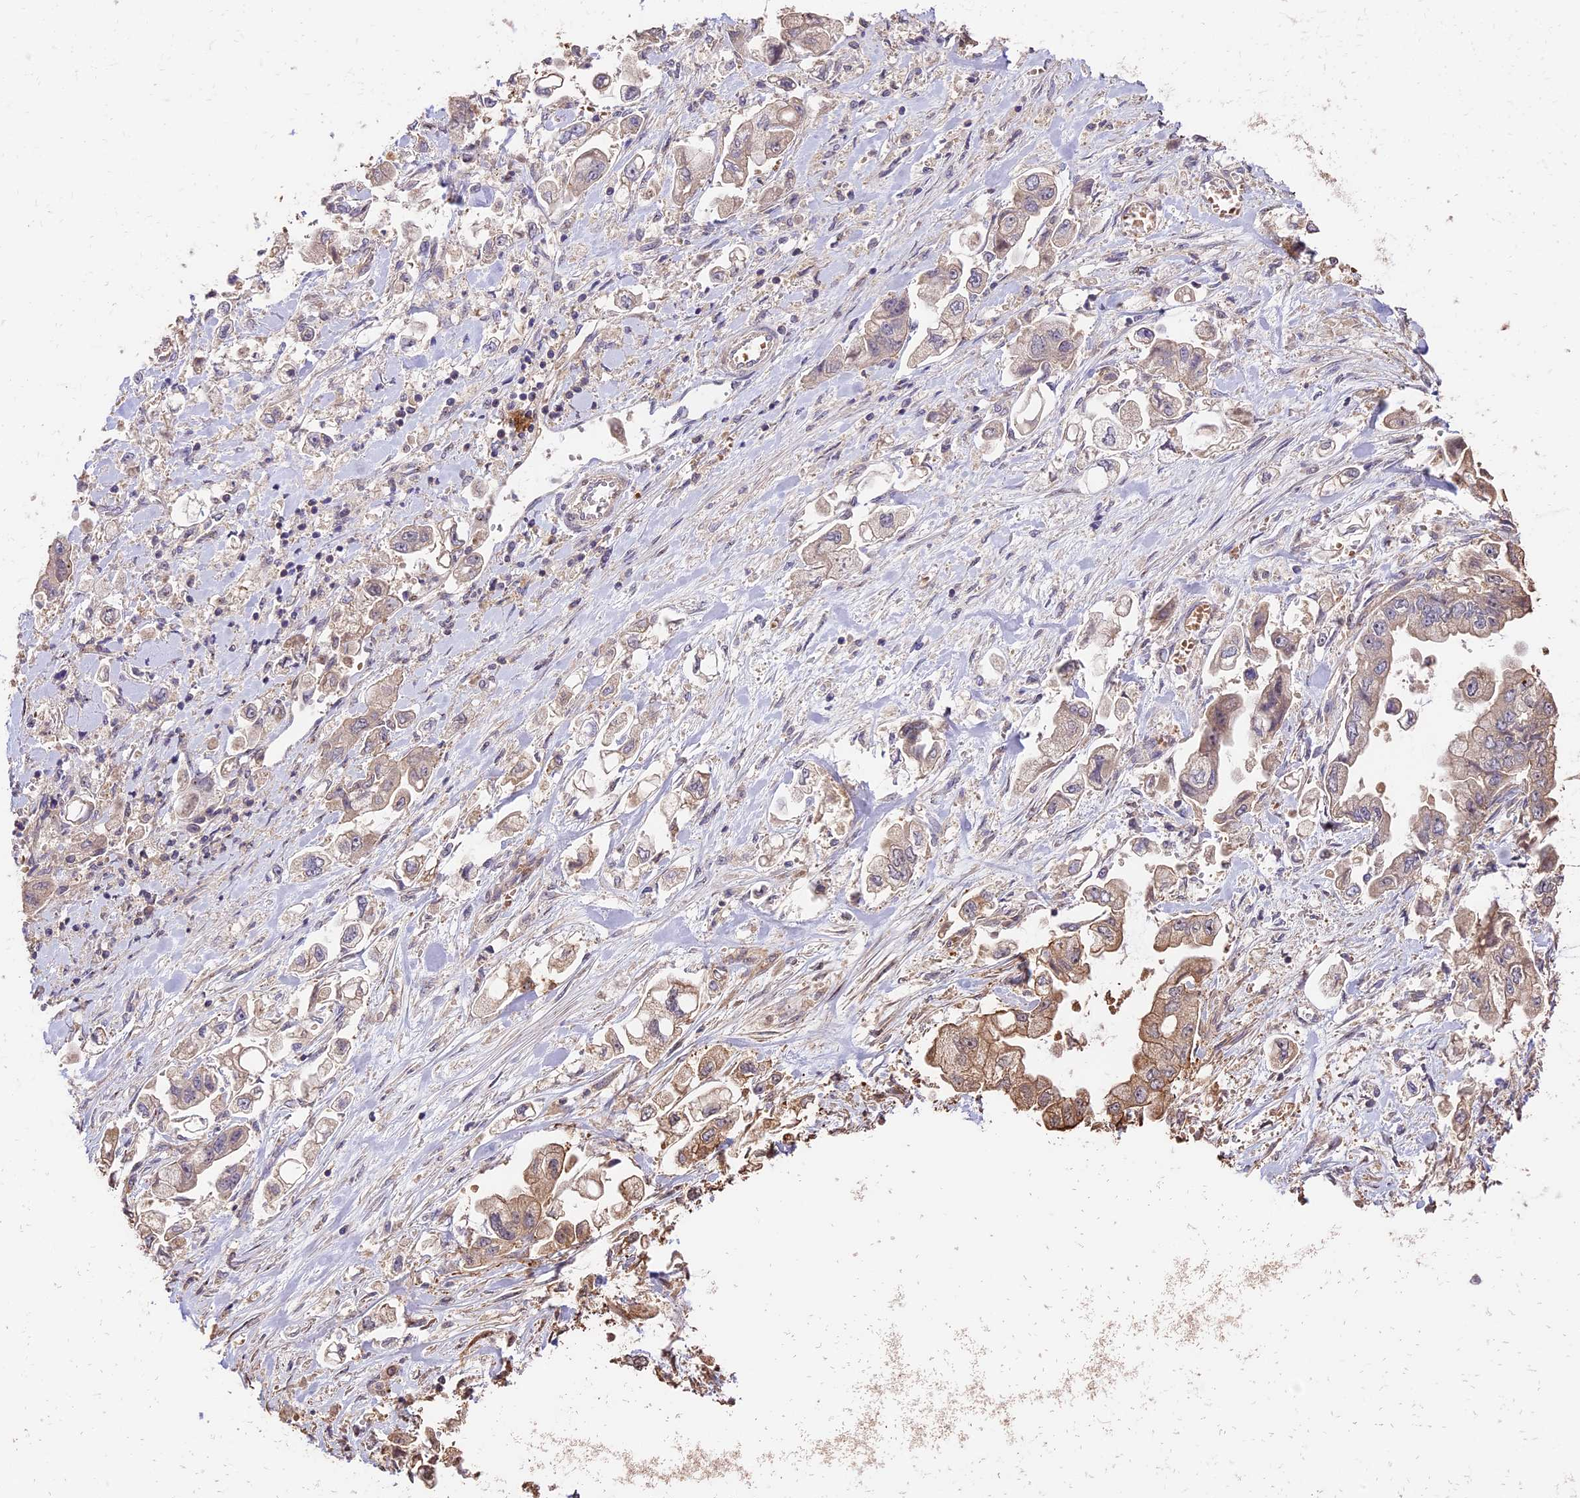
{"staining": {"intensity": "moderate", "quantity": "<25%", "location": "cytoplasmic/membranous"}, "tissue": "stomach cancer", "cell_type": "Tumor cells", "image_type": "cancer", "snomed": [{"axis": "morphology", "description": "Adenocarcinoma, NOS"}, {"axis": "topography", "description": "Stomach"}], "caption": "Stomach cancer (adenocarcinoma) stained with immunohistochemistry shows moderate cytoplasmic/membranous positivity in about <25% of tumor cells. The staining was performed using DAB to visualize the protein expression in brown, while the nuclei were stained in blue with hematoxylin (Magnification: 20x).", "gene": "PPP1R37", "patient": {"sex": "male", "age": 62}}